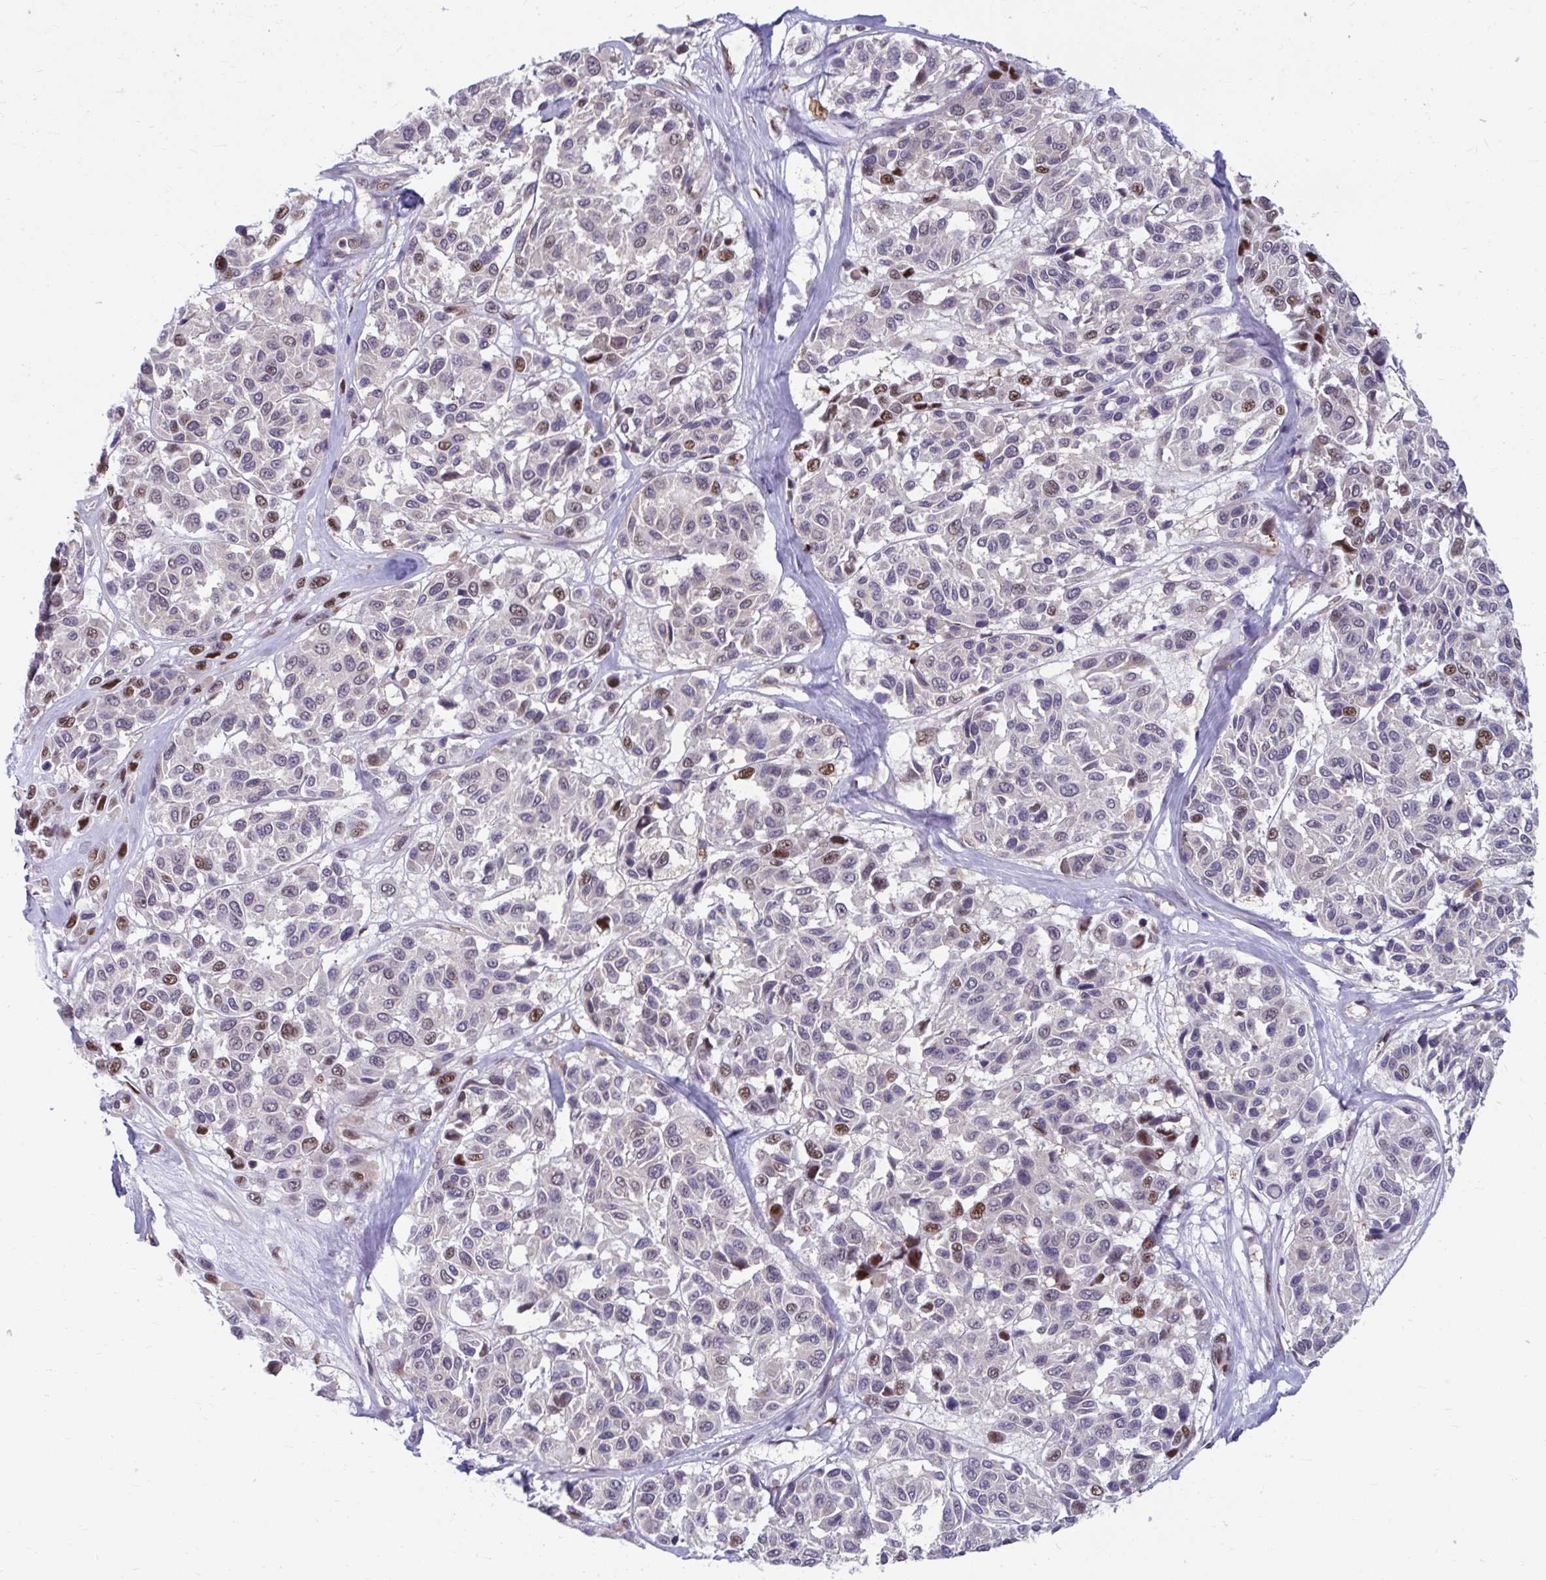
{"staining": {"intensity": "moderate", "quantity": "25%-75%", "location": "nuclear"}, "tissue": "melanoma", "cell_type": "Tumor cells", "image_type": "cancer", "snomed": [{"axis": "morphology", "description": "Malignant melanoma, NOS"}, {"axis": "topography", "description": "Skin"}], "caption": "Immunohistochemical staining of melanoma reveals moderate nuclear protein expression in about 25%-75% of tumor cells.", "gene": "SLC35C2", "patient": {"sex": "female", "age": 66}}